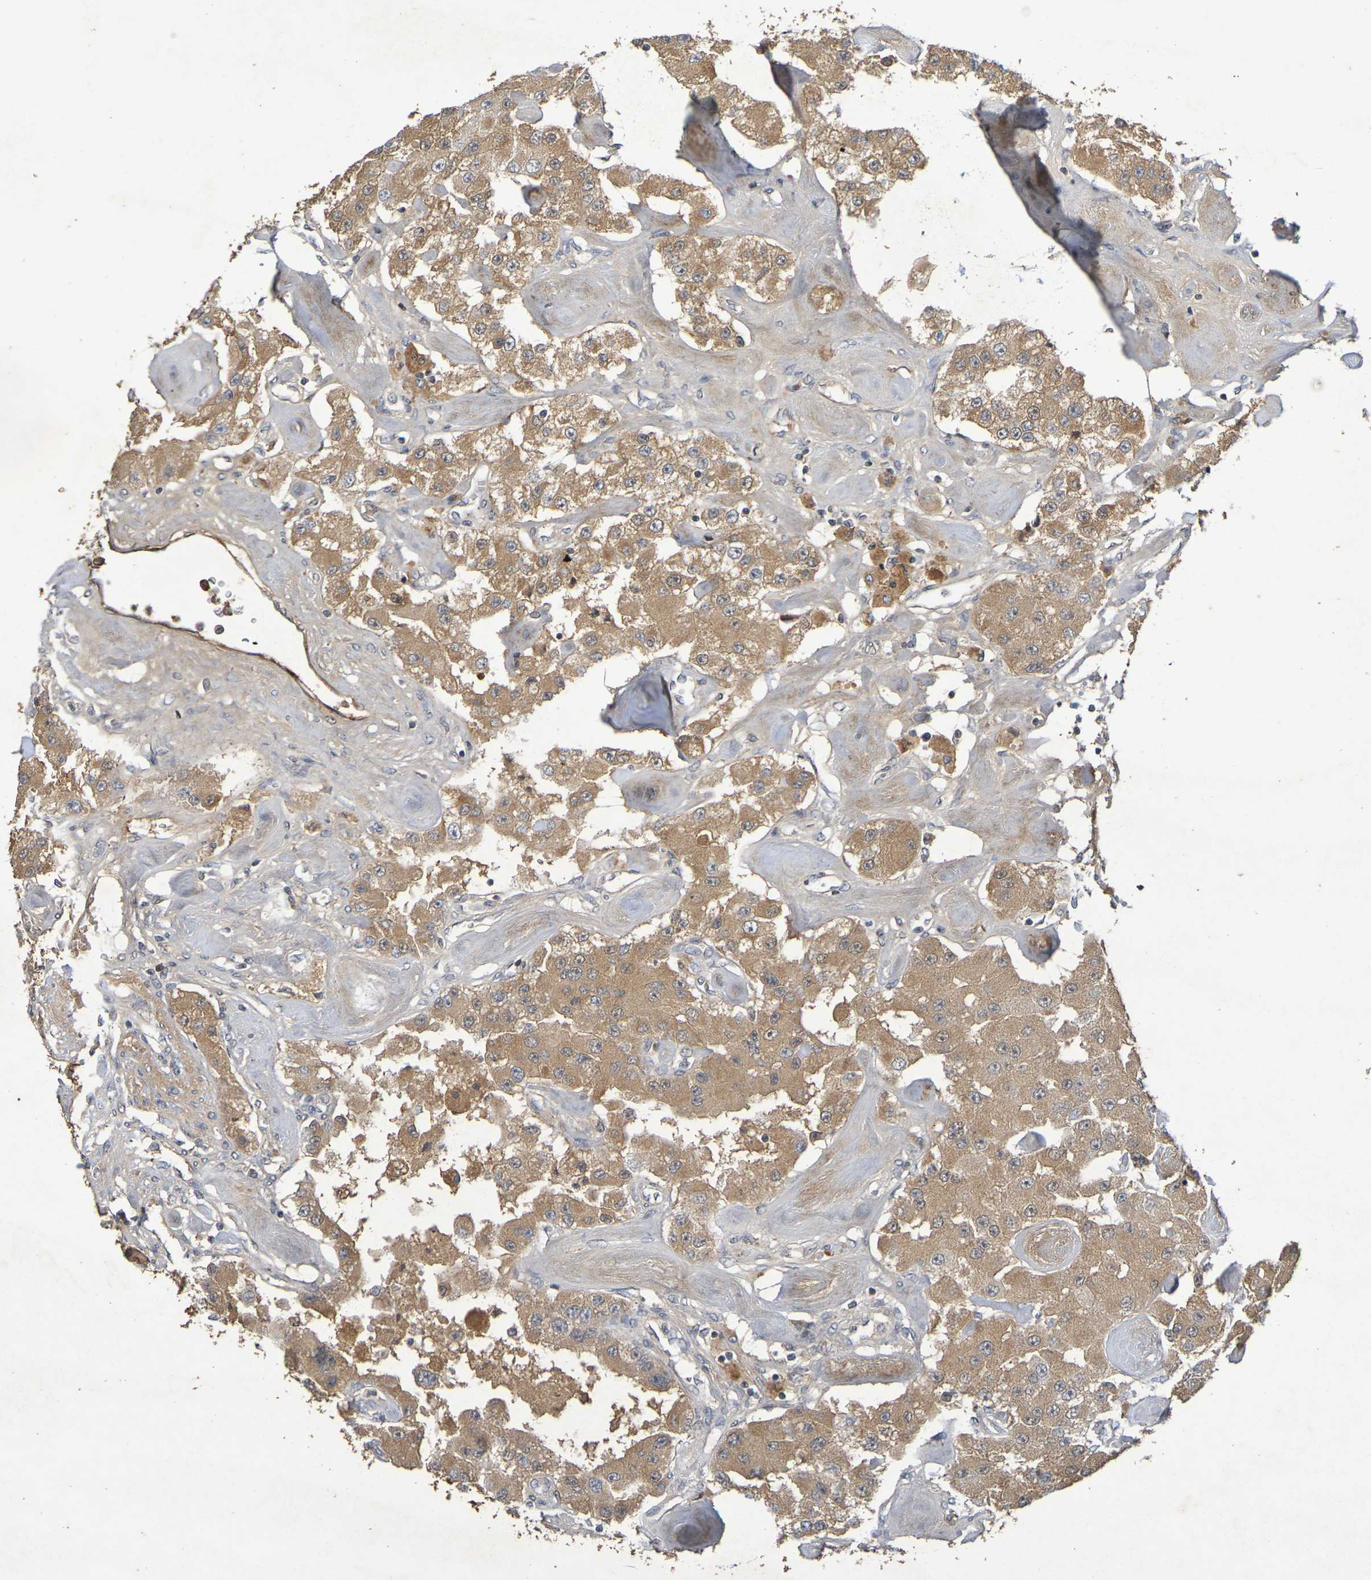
{"staining": {"intensity": "moderate", "quantity": ">75%", "location": "cytoplasmic/membranous"}, "tissue": "carcinoid", "cell_type": "Tumor cells", "image_type": "cancer", "snomed": [{"axis": "morphology", "description": "Carcinoid, malignant, NOS"}, {"axis": "topography", "description": "Pancreas"}], "caption": "IHC of human carcinoid reveals medium levels of moderate cytoplasmic/membranous staining in approximately >75% of tumor cells.", "gene": "TERF2", "patient": {"sex": "male", "age": 41}}